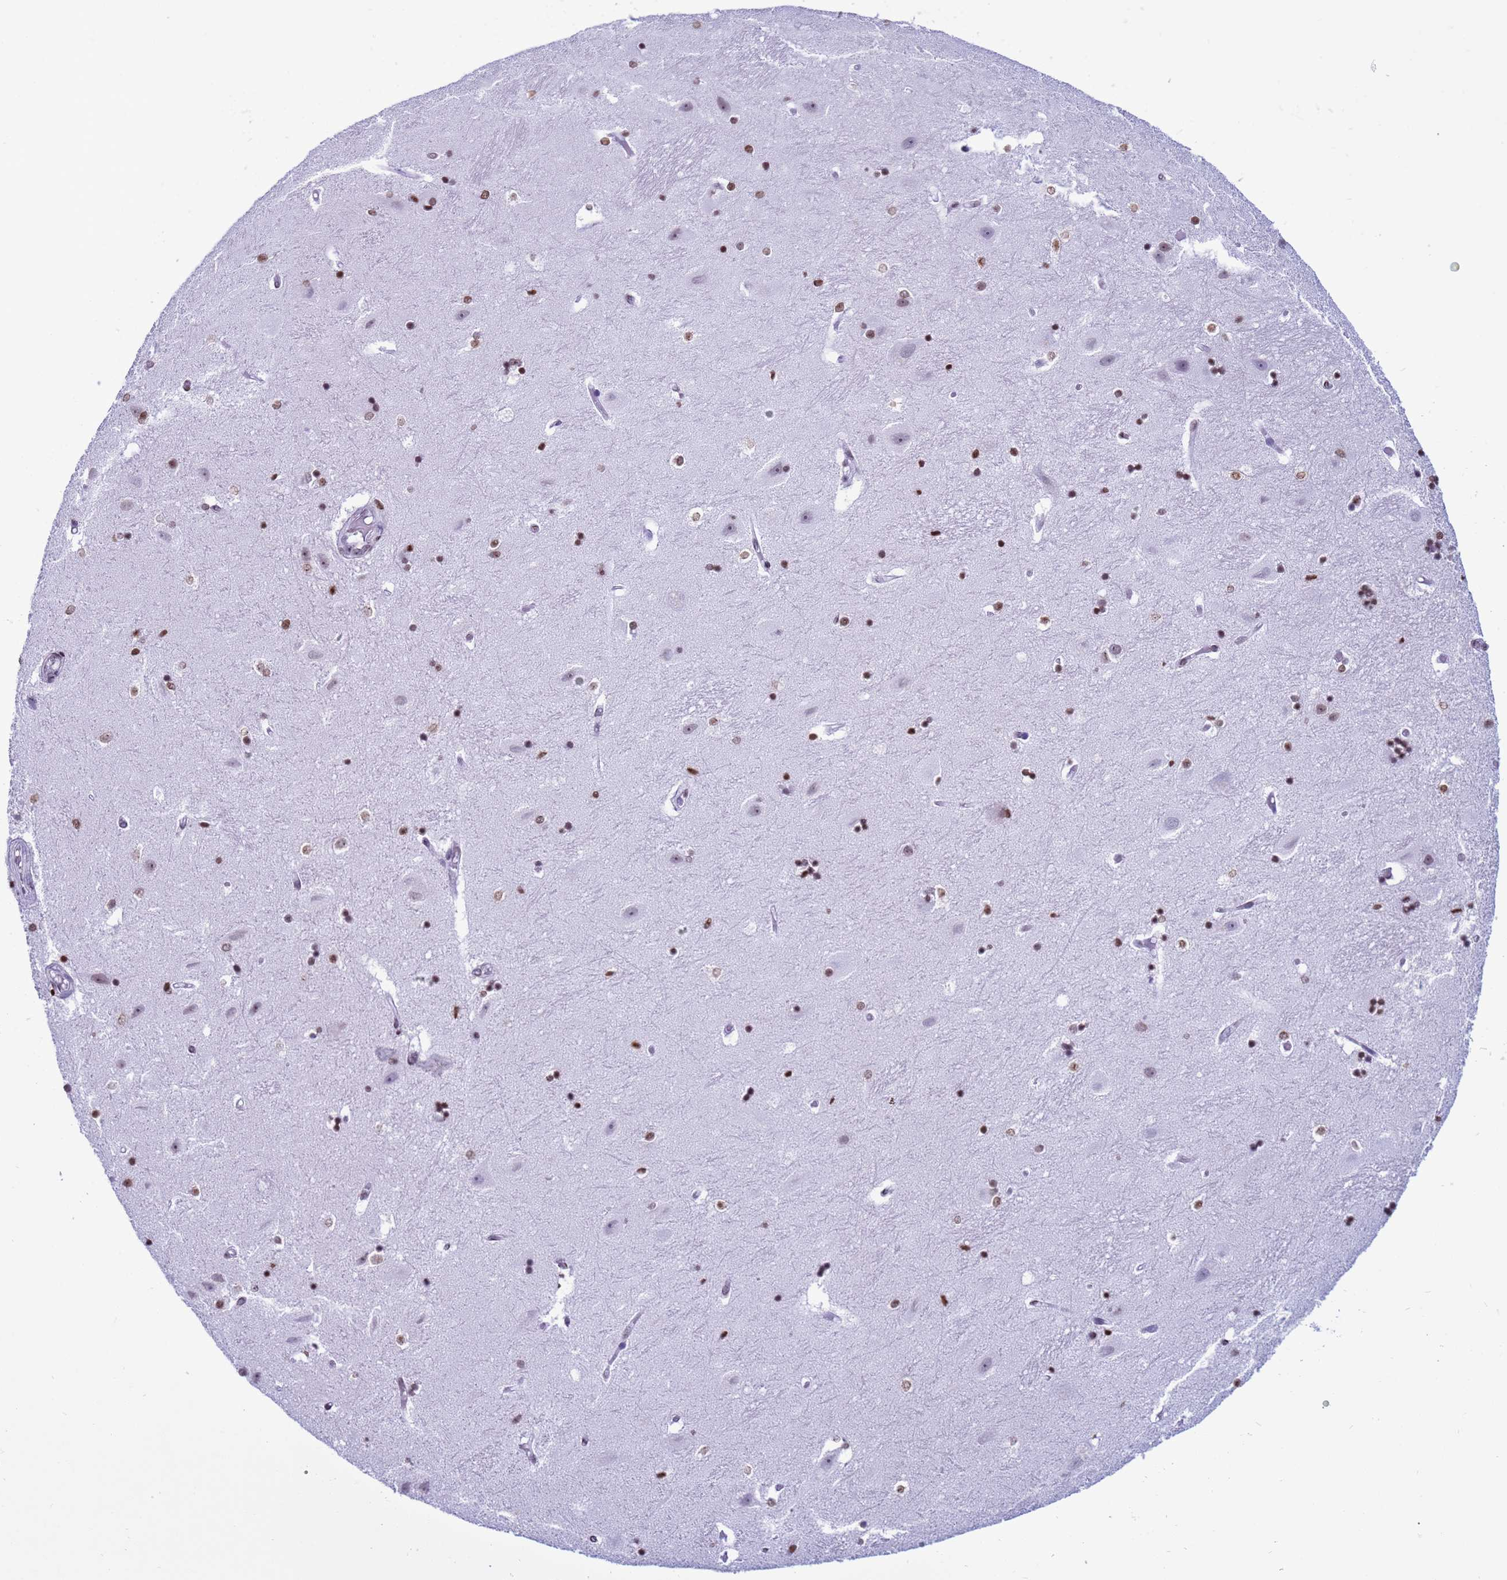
{"staining": {"intensity": "moderate", "quantity": ">75%", "location": "nuclear"}, "tissue": "hippocampus", "cell_type": "Glial cells", "image_type": "normal", "snomed": [{"axis": "morphology", "description": "Normal tissue, NOS"}, {"axis": "topography", "description": "Hippocampus"}], "caption": "A histopathology image showing moderate nuclear expression in approximately >75% of glial cells in normal hippocampus, as visualized by brown immunohistochemical staining.", "gene": "H4C11", "patient": {"sex": "female", "age": 52}}